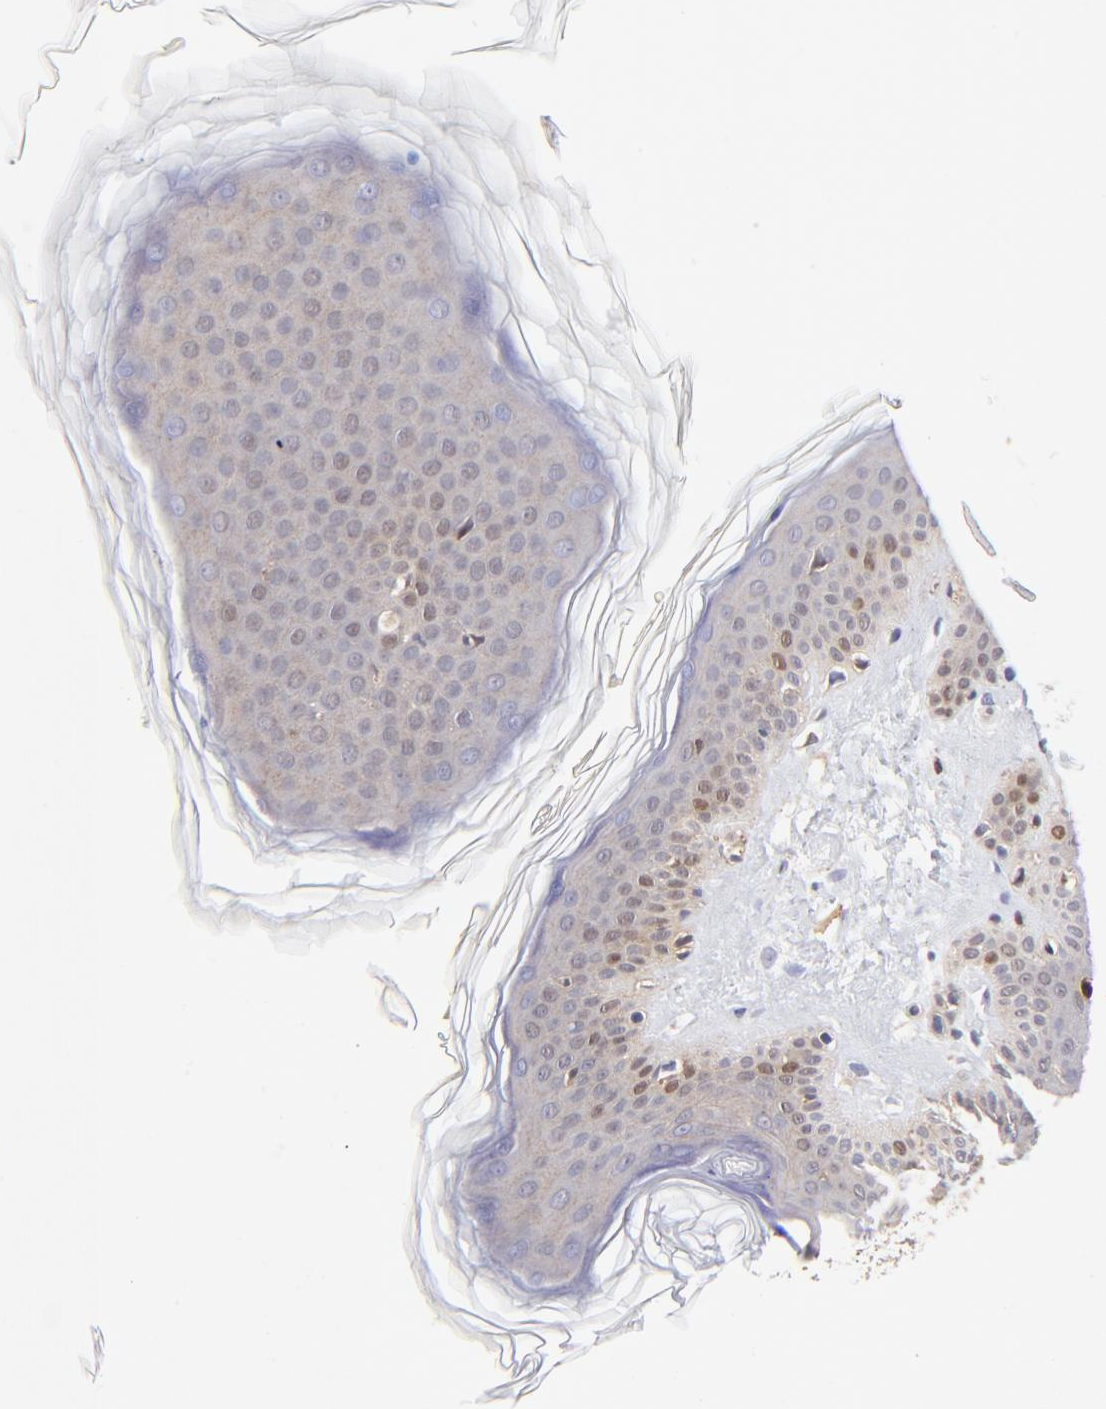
{"staining": {"intensity": "weak", "quantity": "<25%", "location": "cytoplasmic/membranous"}, "tissue": "skin", "cell_type": "Fibroblasts", "image_type": "normal", "snomed": [{"axis": "morphology", "description": "Normal tissue, NOS"}, {"axis": "topography", "description": "Skin"}], "caption": "The micrograph exhibits no significant positivity in fibroblasts of skin. (Stains: DAB (3,3'-diaminobenzidine) IHC with hematoxylin counter stain, Microscopy: brightfield microscopy at high magnification).", "gene": "DCTPP1", "patient": {"sex": "female", "age": 56}}